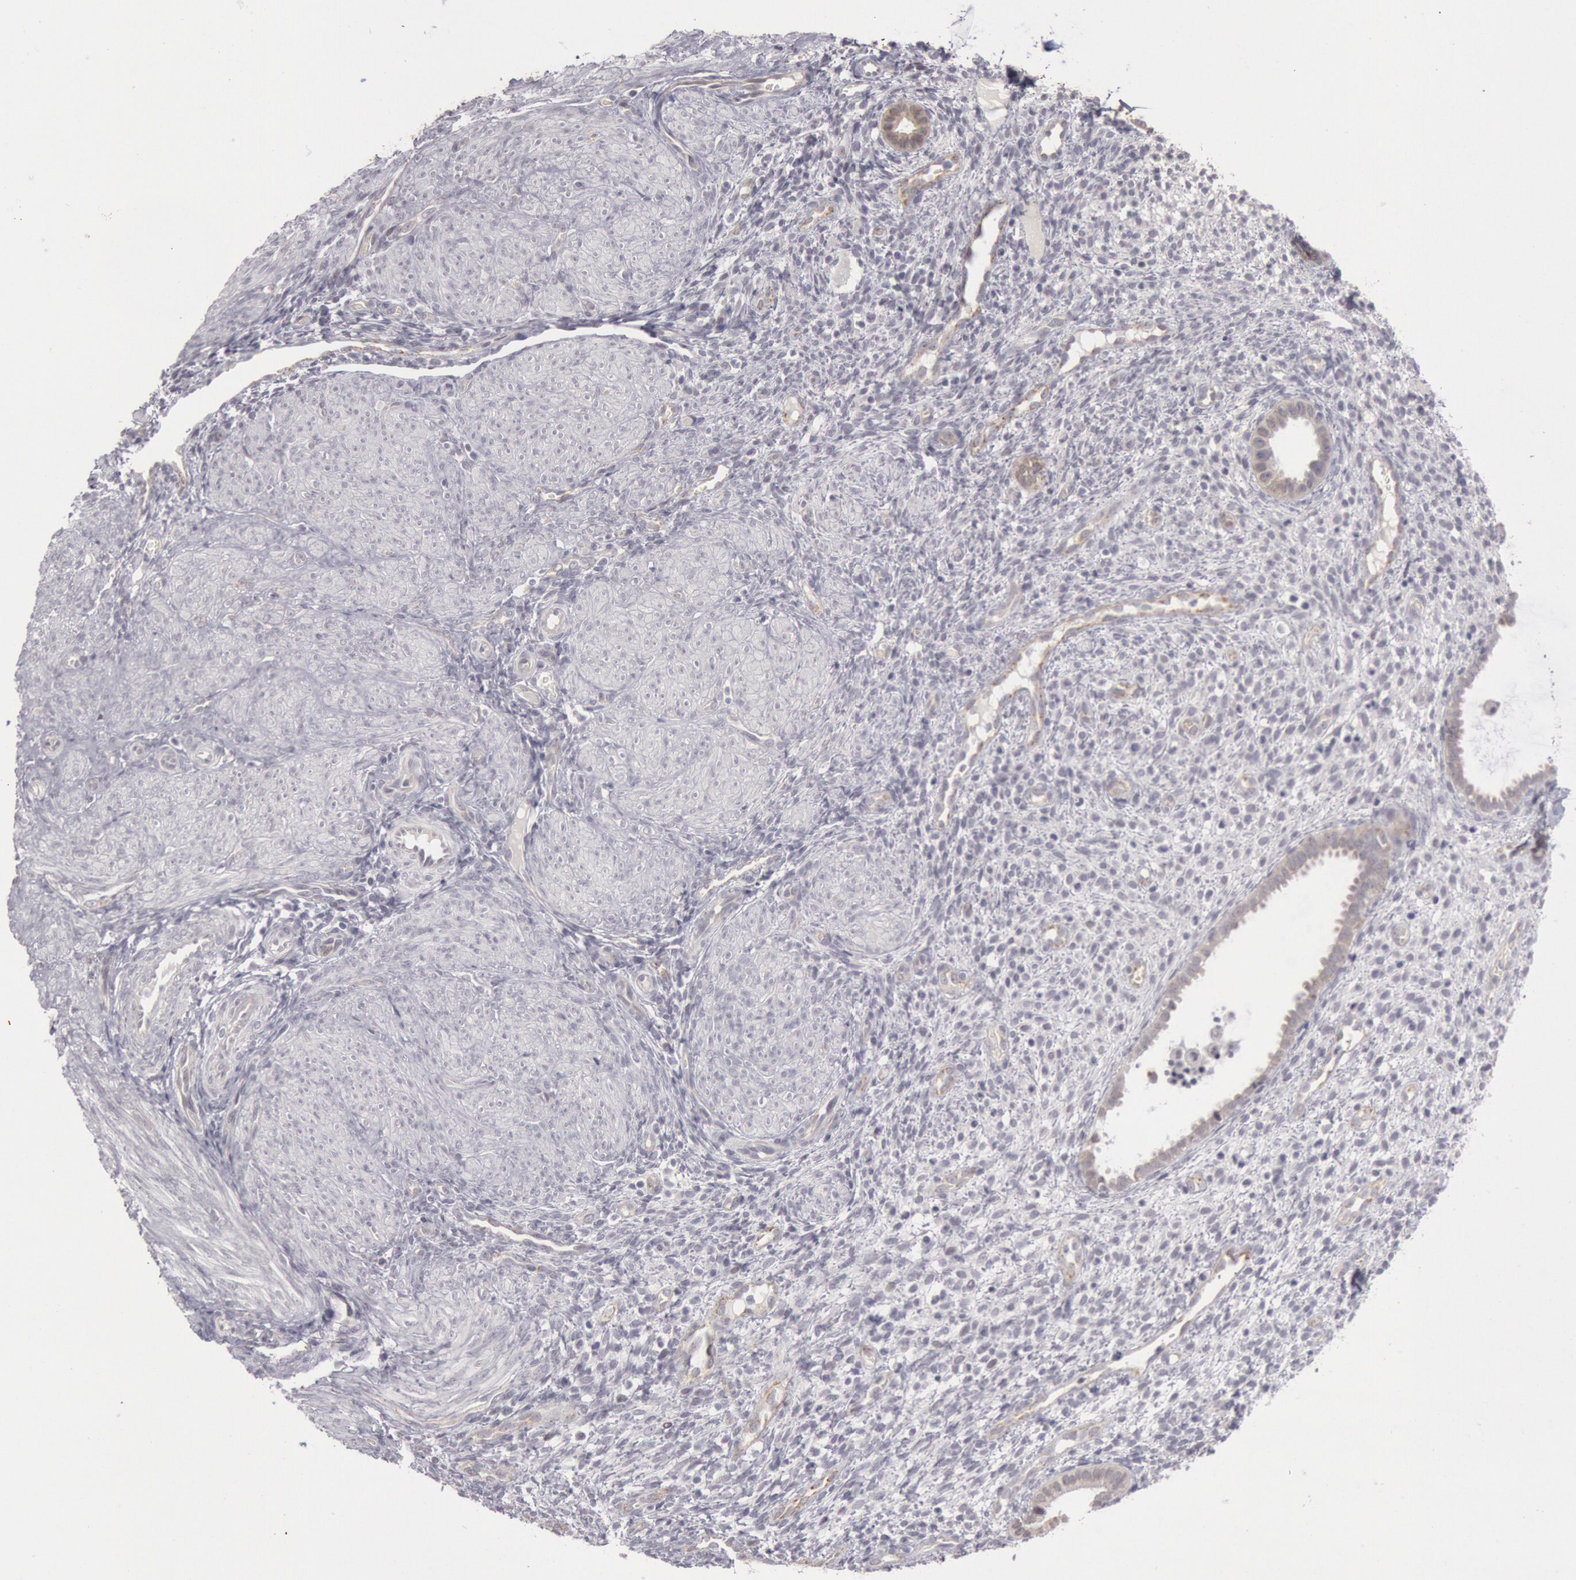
{"staining": {"intensity": "negative", "quantity": "none", "location": "none"}, "tissue": "endometrium", "cell_type": "Cells in endometrial stroma", "image_type": "normal", "snomed": [{"axis": "morphology", "description": "Normal tissue, NOS"}, {"axis": "topography", "description": "Endometrium"}], "caption": "Benign endometrium was stained to show a protein in brown. There is no significant expression in cells in endometrial stroma. The staining was performed using DAB to visualize the protein expression in brown, while the nuclei were stained in blue with hematoxylin (Magnification: 20x).", "gene": "JOSD1", "patient": {"sex": "female", "age": 72}}